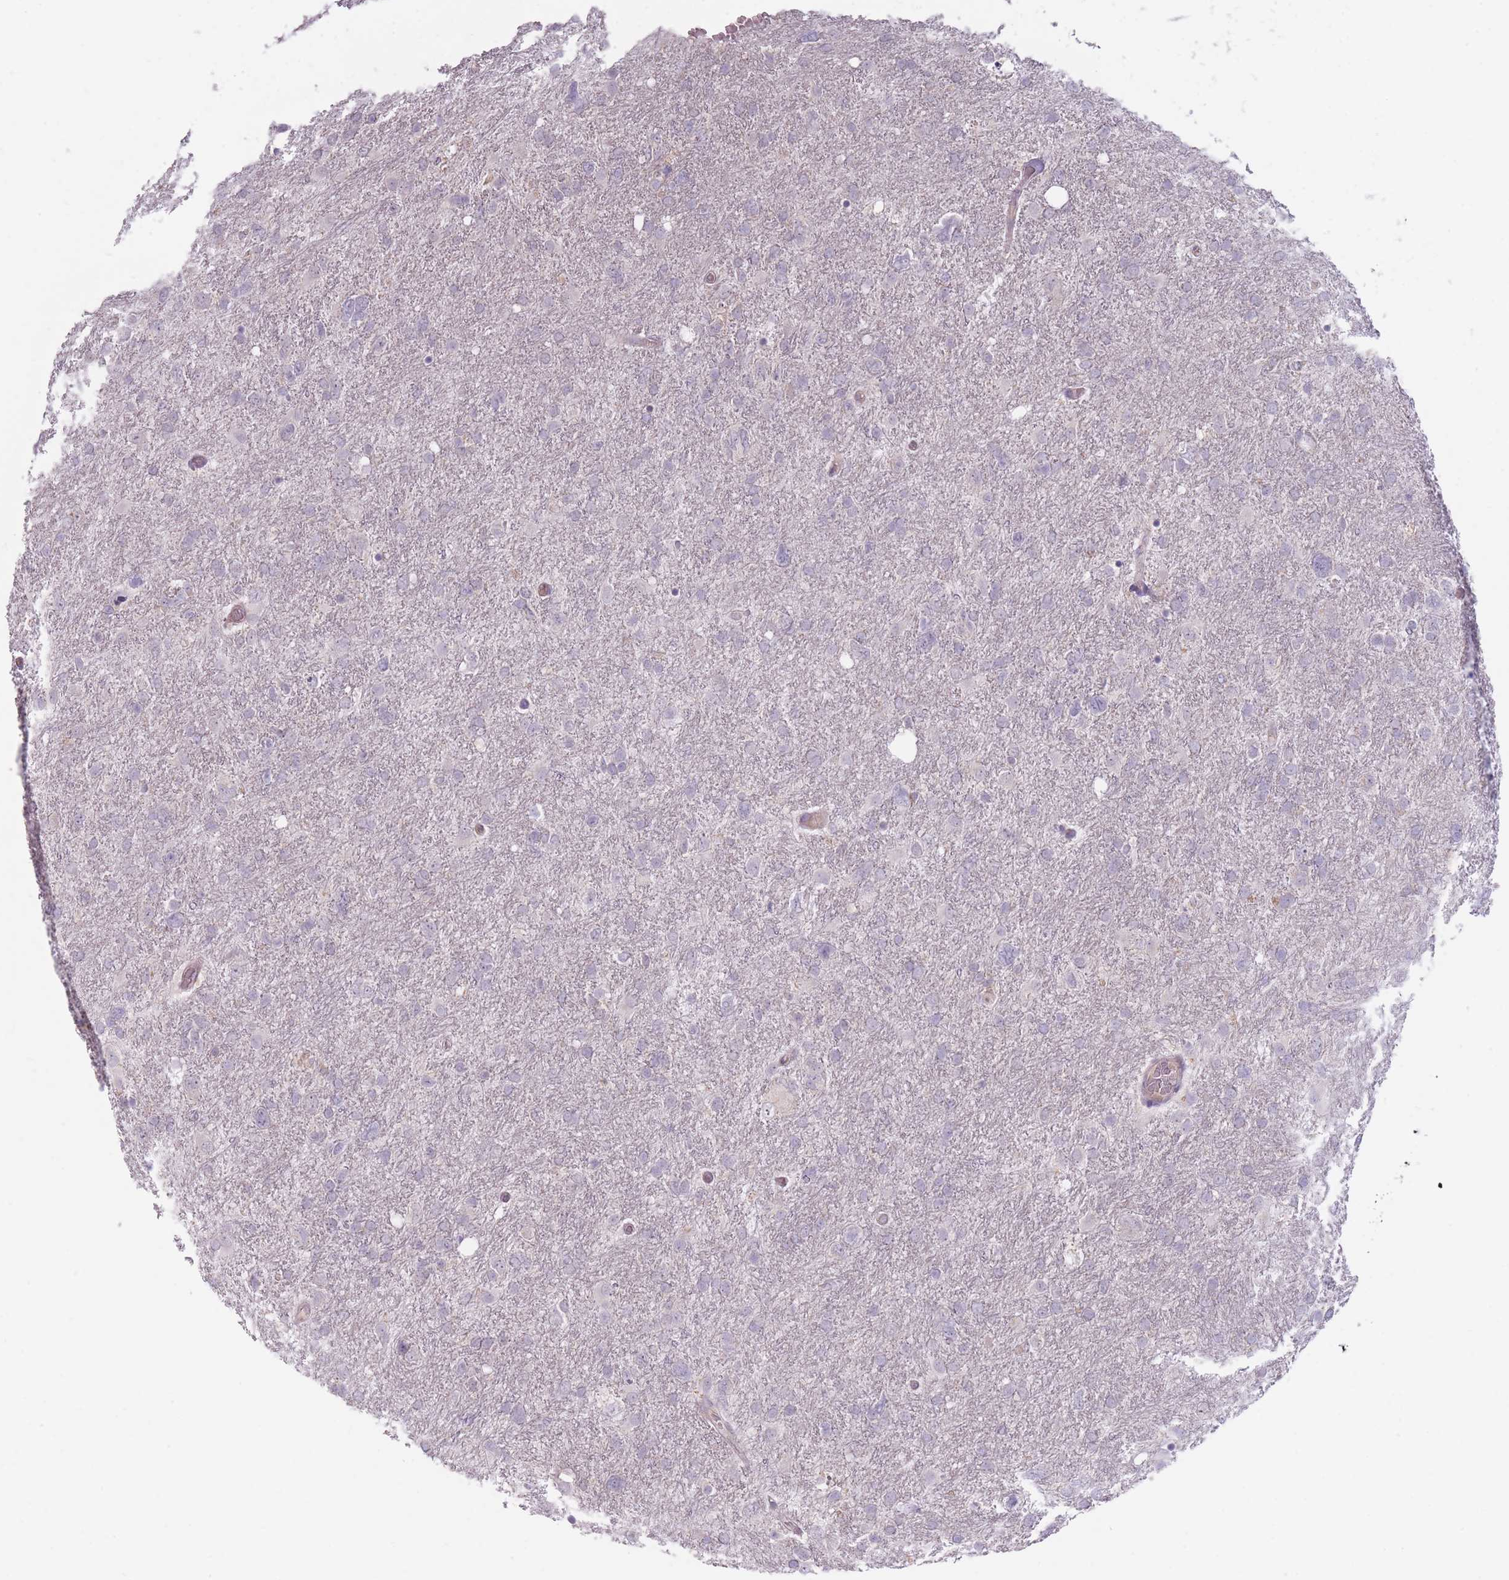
{"staining": {"intensity": "negative", "quantity": "none", "location": "none"}, "tissue": "glioma", "cell_type": "Tumor cells", "image_type": "cancer", "snomed": [{"axis": "morphology", "description": "Glioma, malignant, High grade"}, {"axis": "topography", "description": "Brain"}], "caption": "Immunohistochemistry (IHC) histopathology image of neoplastic tissue: human malignant glioma (high-grade) stained with DAB (3,3'-diaminobenzidine) reveals no significant protein expression in tumor cells. Nuclei are stained in blue.", "gene": "TET3", "patient": {"sex": "male", "age": 61}}